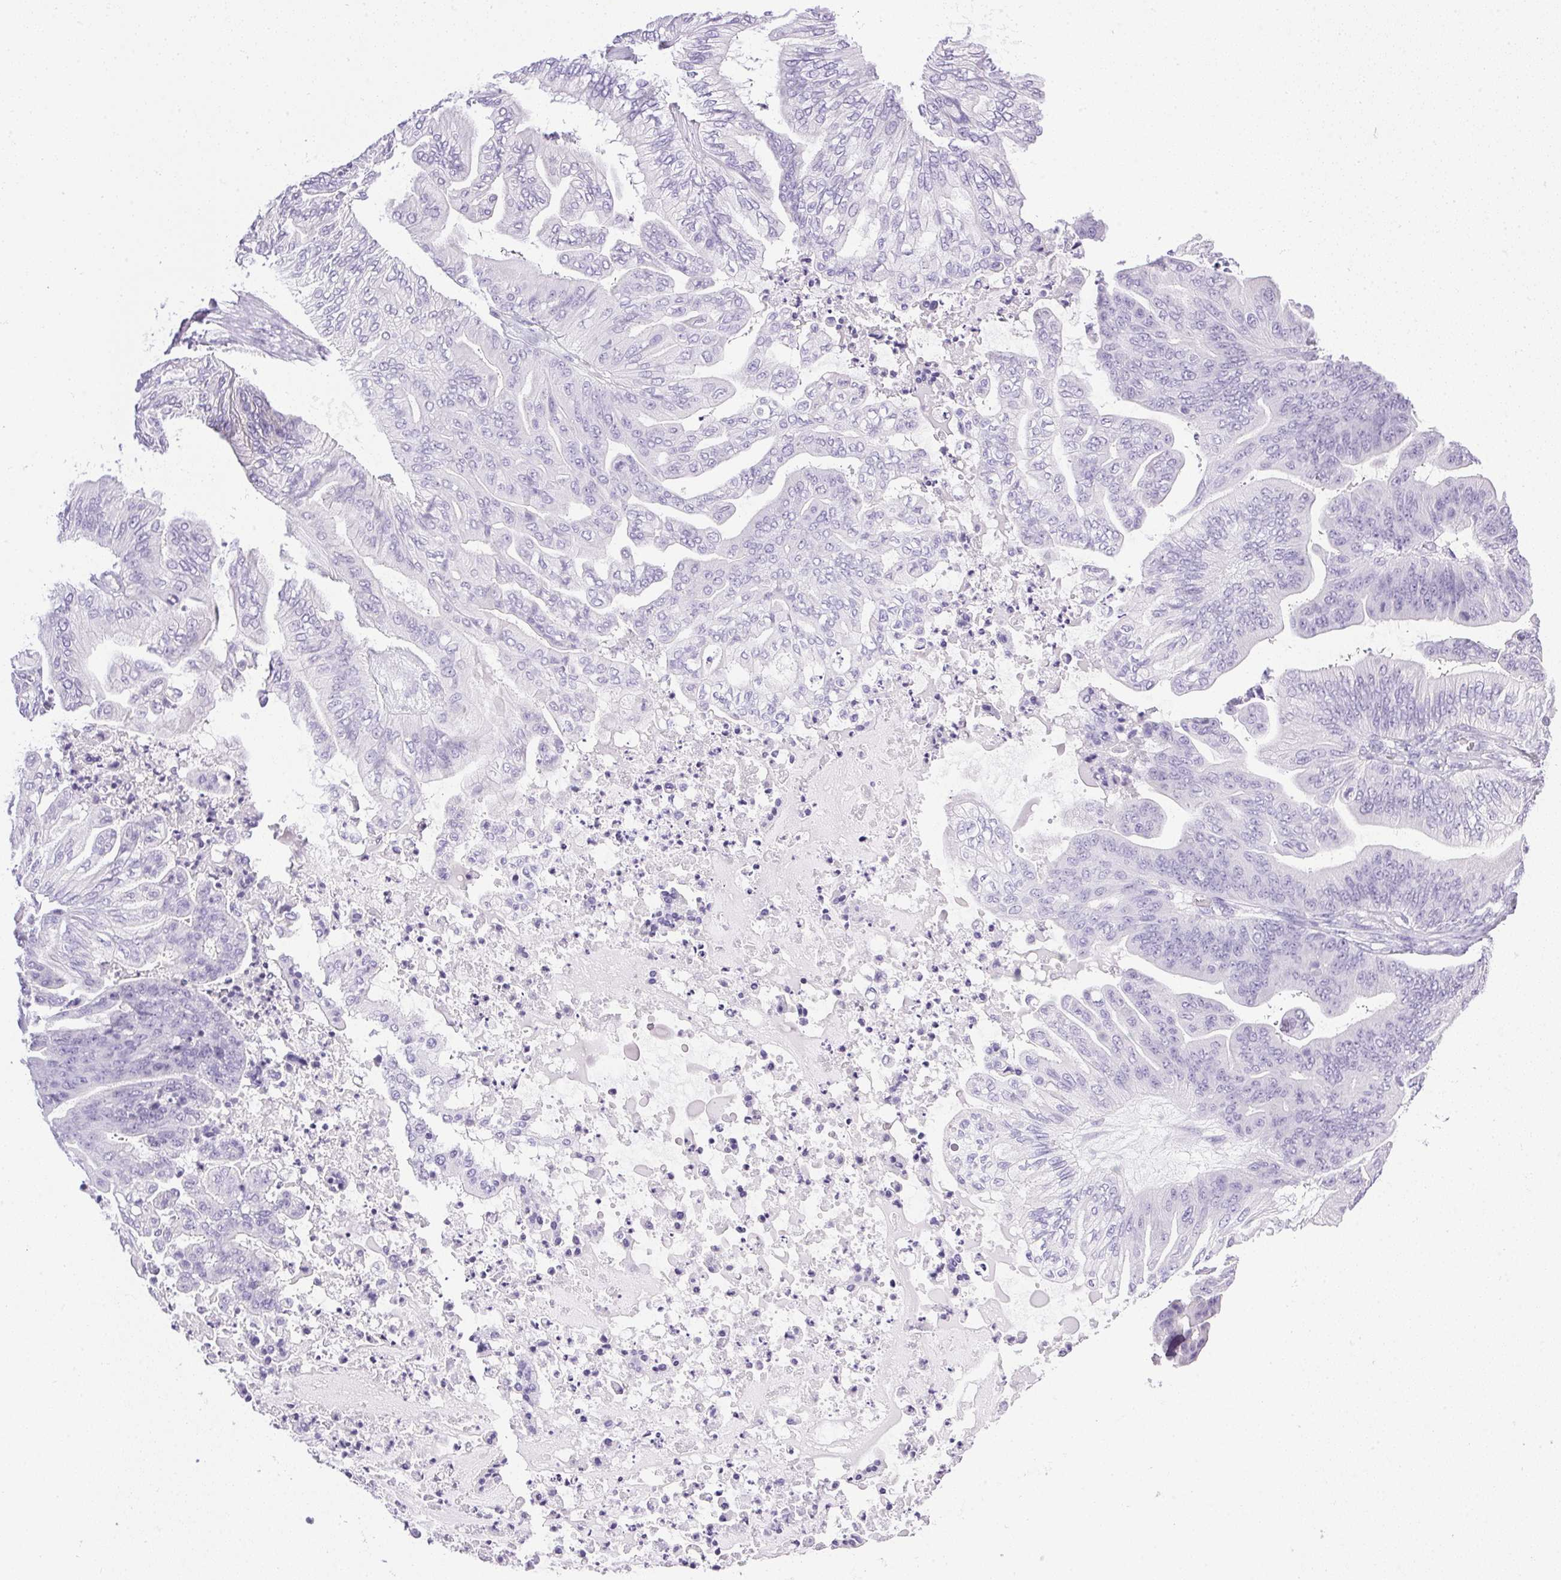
{"staining": {"intensity": "negative", "quantity": "none", "location": "none"}, "tissue": "ovarian cancer", "cell_type": "Tumor cells", "image_type": "cancer", "snomed": [{"axis": "morphology", "description": "Cystadenocarcinoma, mucinous, NOS"}, {"axis": "topography", "description": "Ovary"}], "caption": "Tumor cells are negative for protein expression in human mucinous cystadenocarcinoma (ovarian). The staining is performed using DAB (3,3'-diaminobenzidine) brown chromogen with nuclei counter-stained in using hematoxylin.", "gene": "ATP6V0A4", "patient": {"sex": "female", "age": 67}}